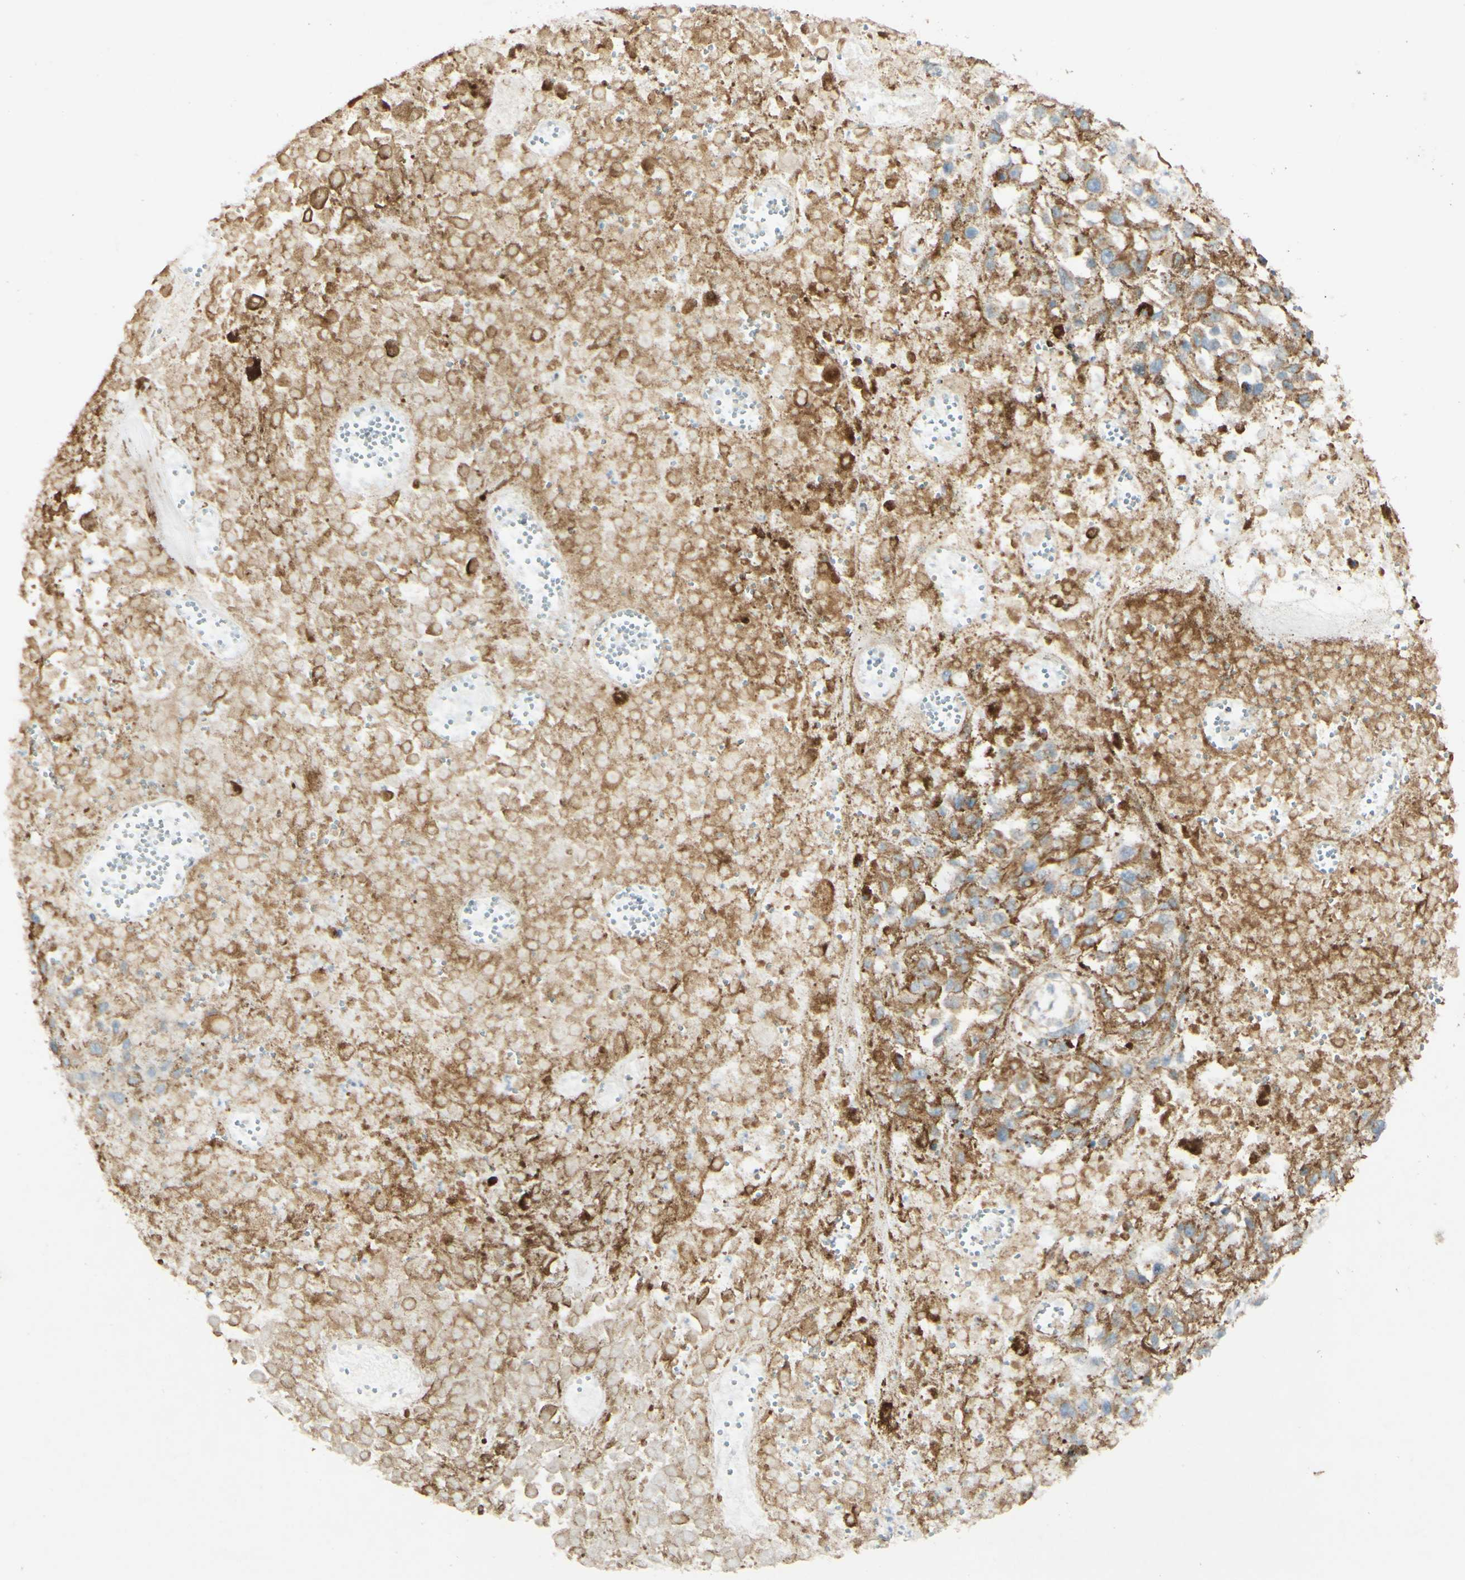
{"staining": {"intensity": "moderate", "quantity": ">75%", "location": "cytoplasmic/membranous"}, "tissue": "melanoma", "cell_type": "Tumor cells", "image_type": "cancer", "snomed": [{"axis": "morphology", "description": "Malignant melanoma, Metastatic site"}, {"axis": "topography", "description": "Lymph node"}], "caption": "Melanoma was stained to show a protein in brown. There is medium levels of moderate cytoplasmic/membranous expression in about >75% of tumor cells. Nuclei are stained in blue.", "gene": "OXCT1", "patient": {"sex": "male", "age": 59}}